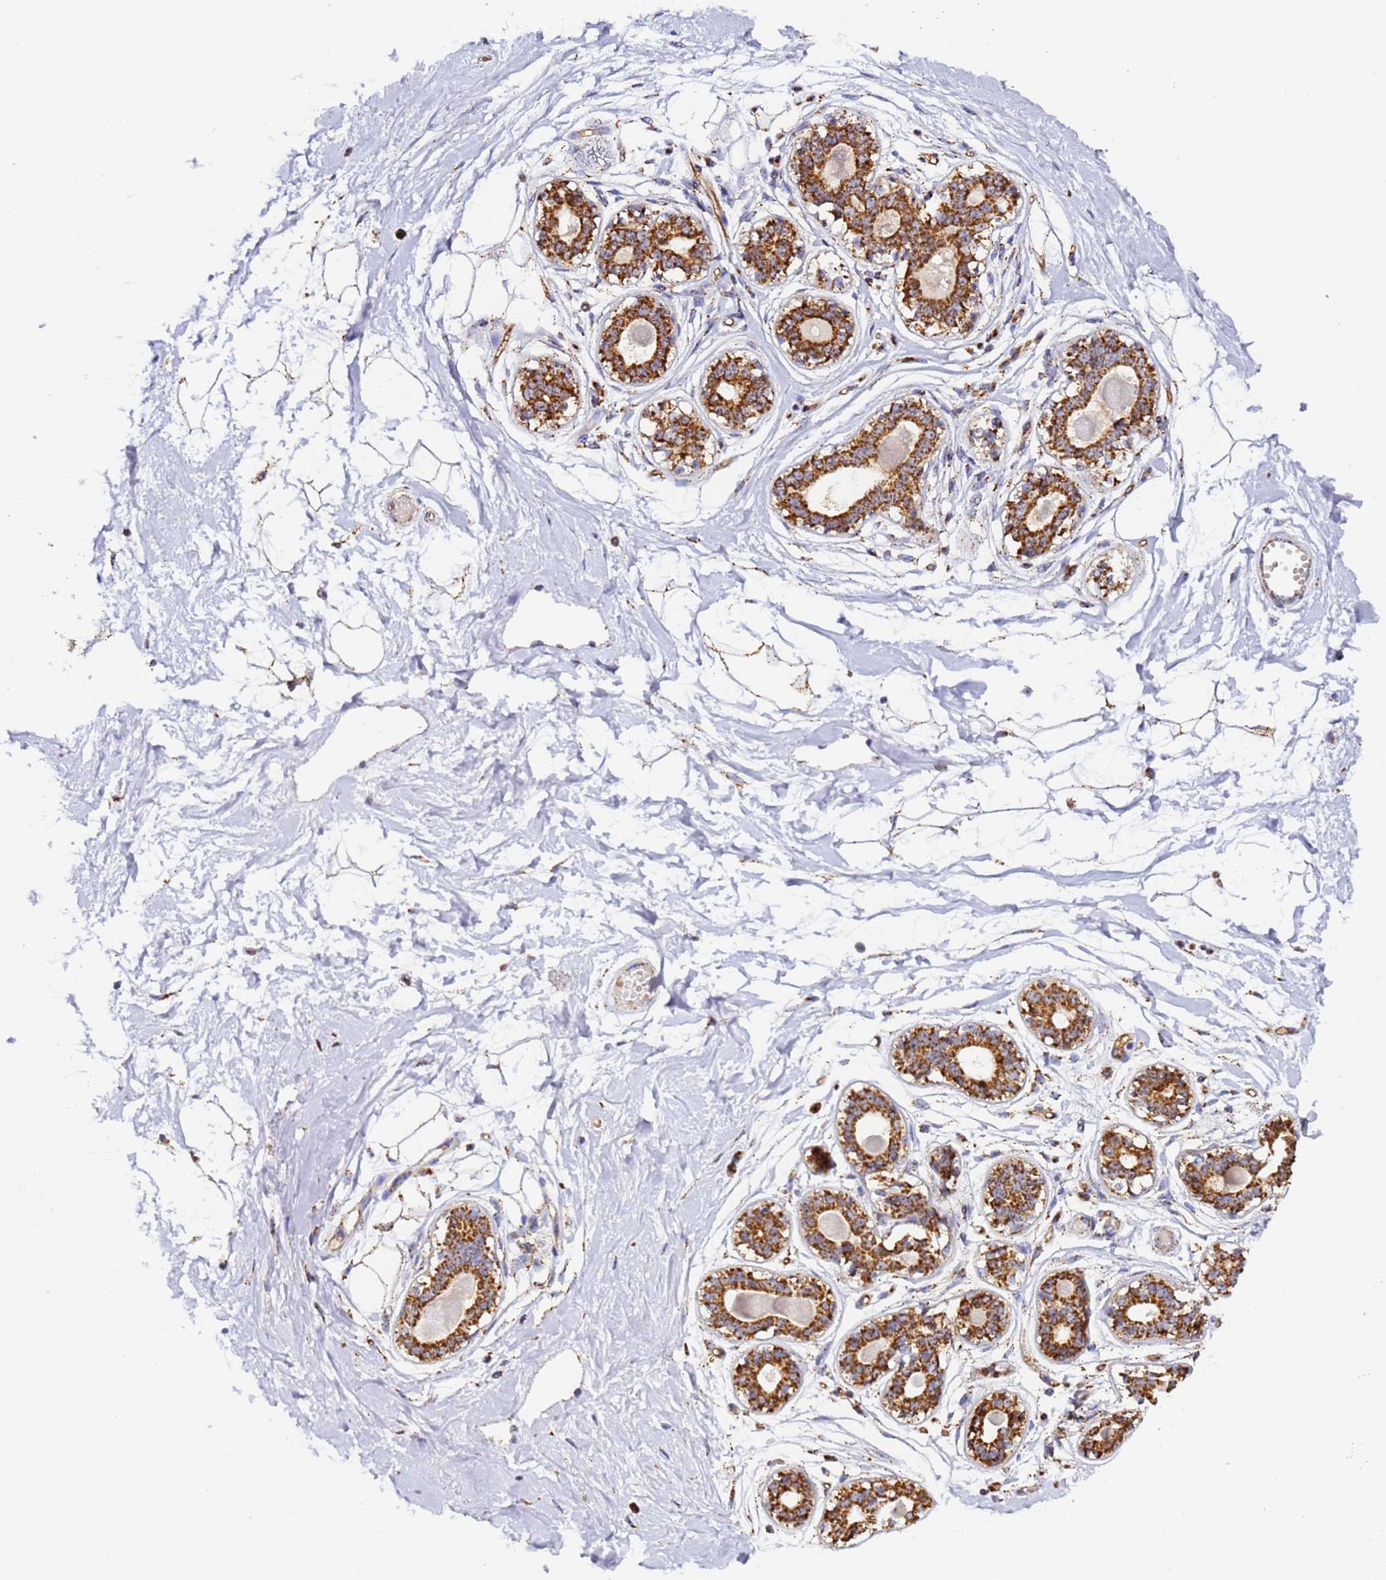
{"staining": {"intensity": "negative", "quantity": "none", "location": "none"}, "tissue": "breast", "cell_type": "Adipocytes", "image_type": "normal", "snomed": [{"axis": "morphology", "description": "Normal tissue, NOS"}, {"axis": "topography", "description": "Breast"}], "caption": "There is no significant staining in adipocytes of breast. Nuclei are stained in blue.", "gene": "FRG2B", "patient": {"sex": "female", "age": 45}}